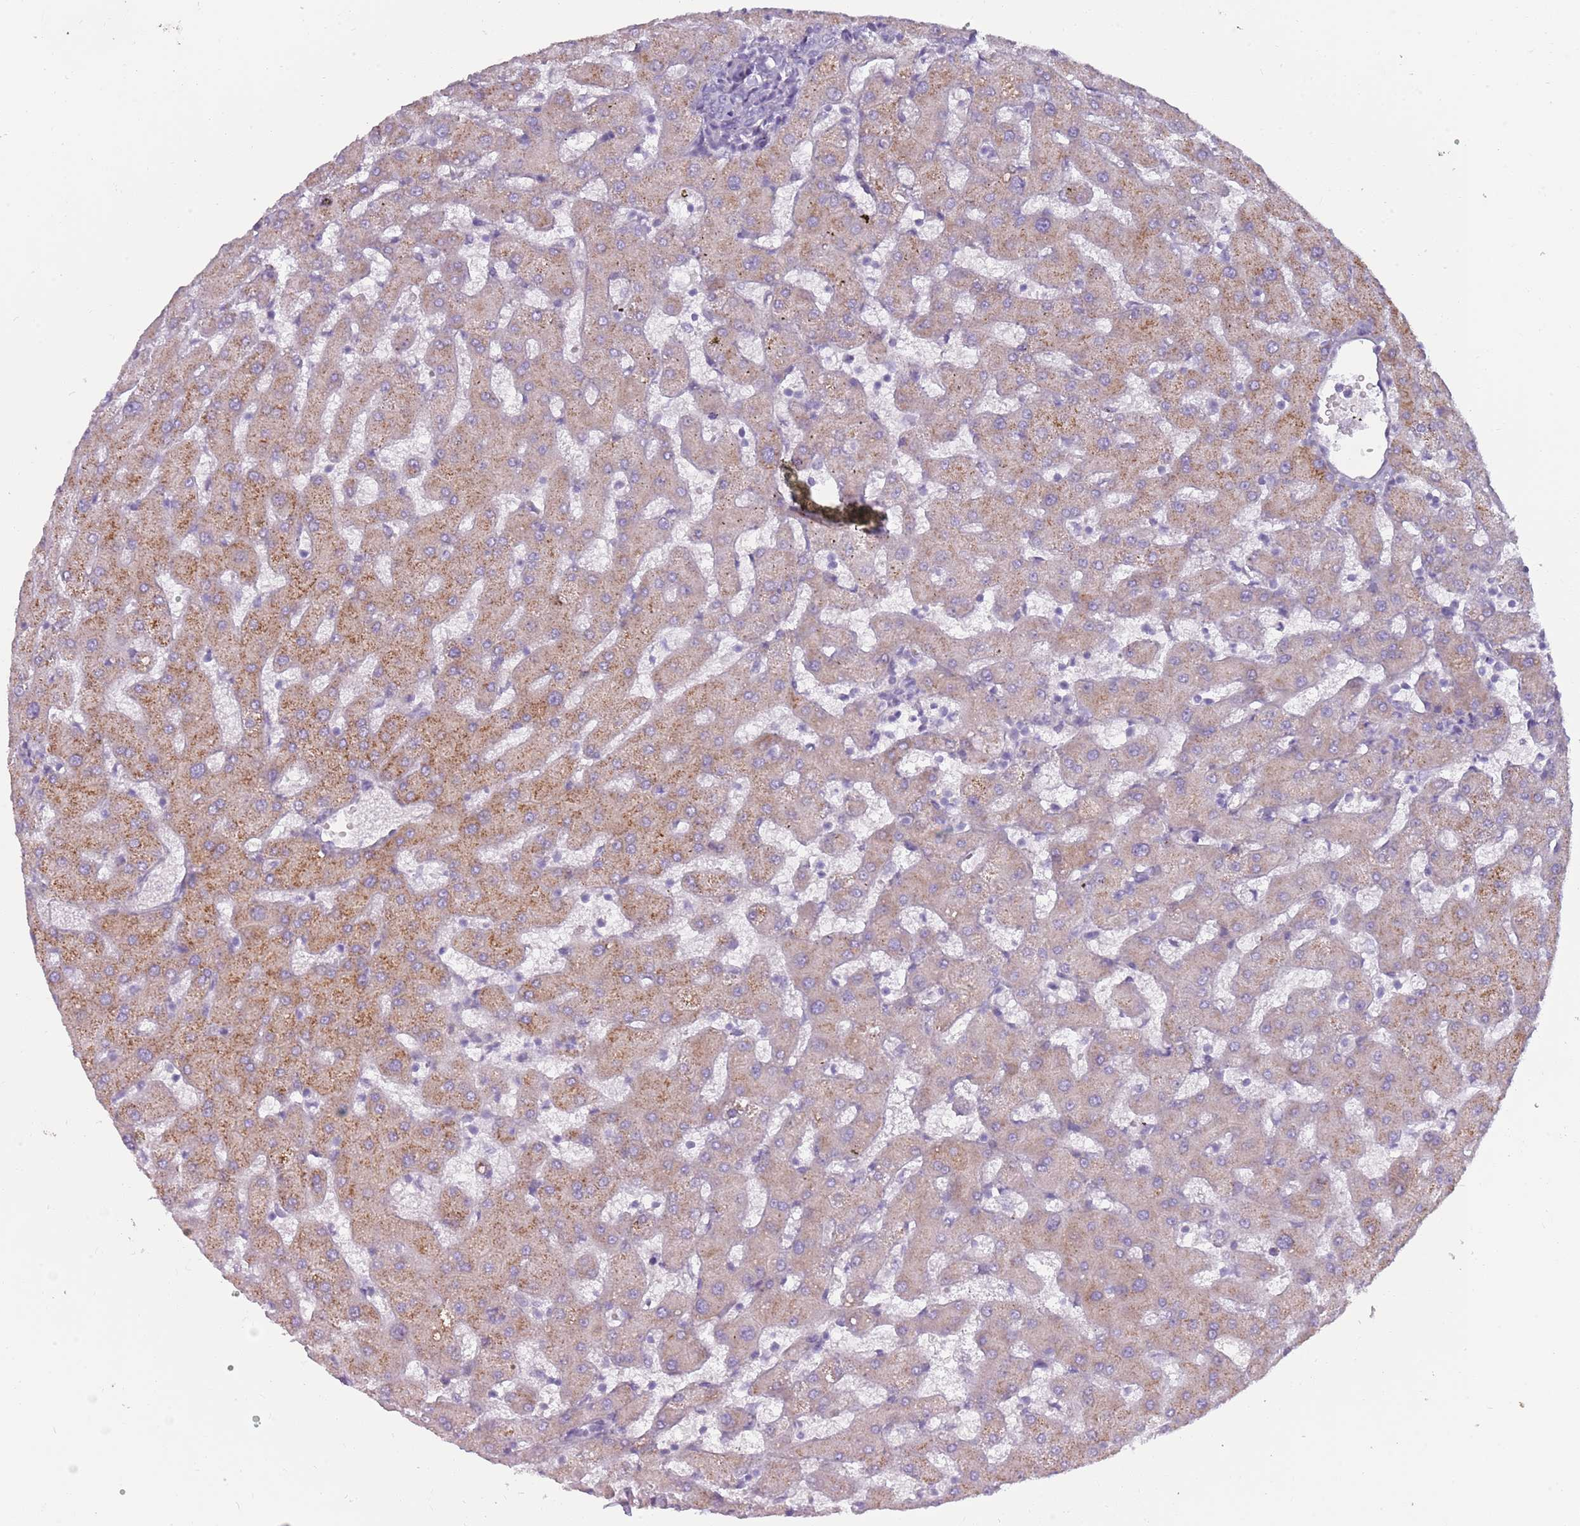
{"staining": {"intensity": "negative", "quantity": "none", "location": "none"}, "tissue": "liver", "cell_type": "Cholangiocytes", "image_type": "normal", "snomed": [{"axis": "morphology", "description": "Normal tissue, NOS"}, {"axis": "topography", "description": "Liver"}], "caption": "Immunohistochemistry (IHC) image of normal liver stained for a protein (brown), which demonstrates no expression in cholangiocytes.", "gene": "TNFRSF6B", "patient": {"sex": "female", "age": 63}}